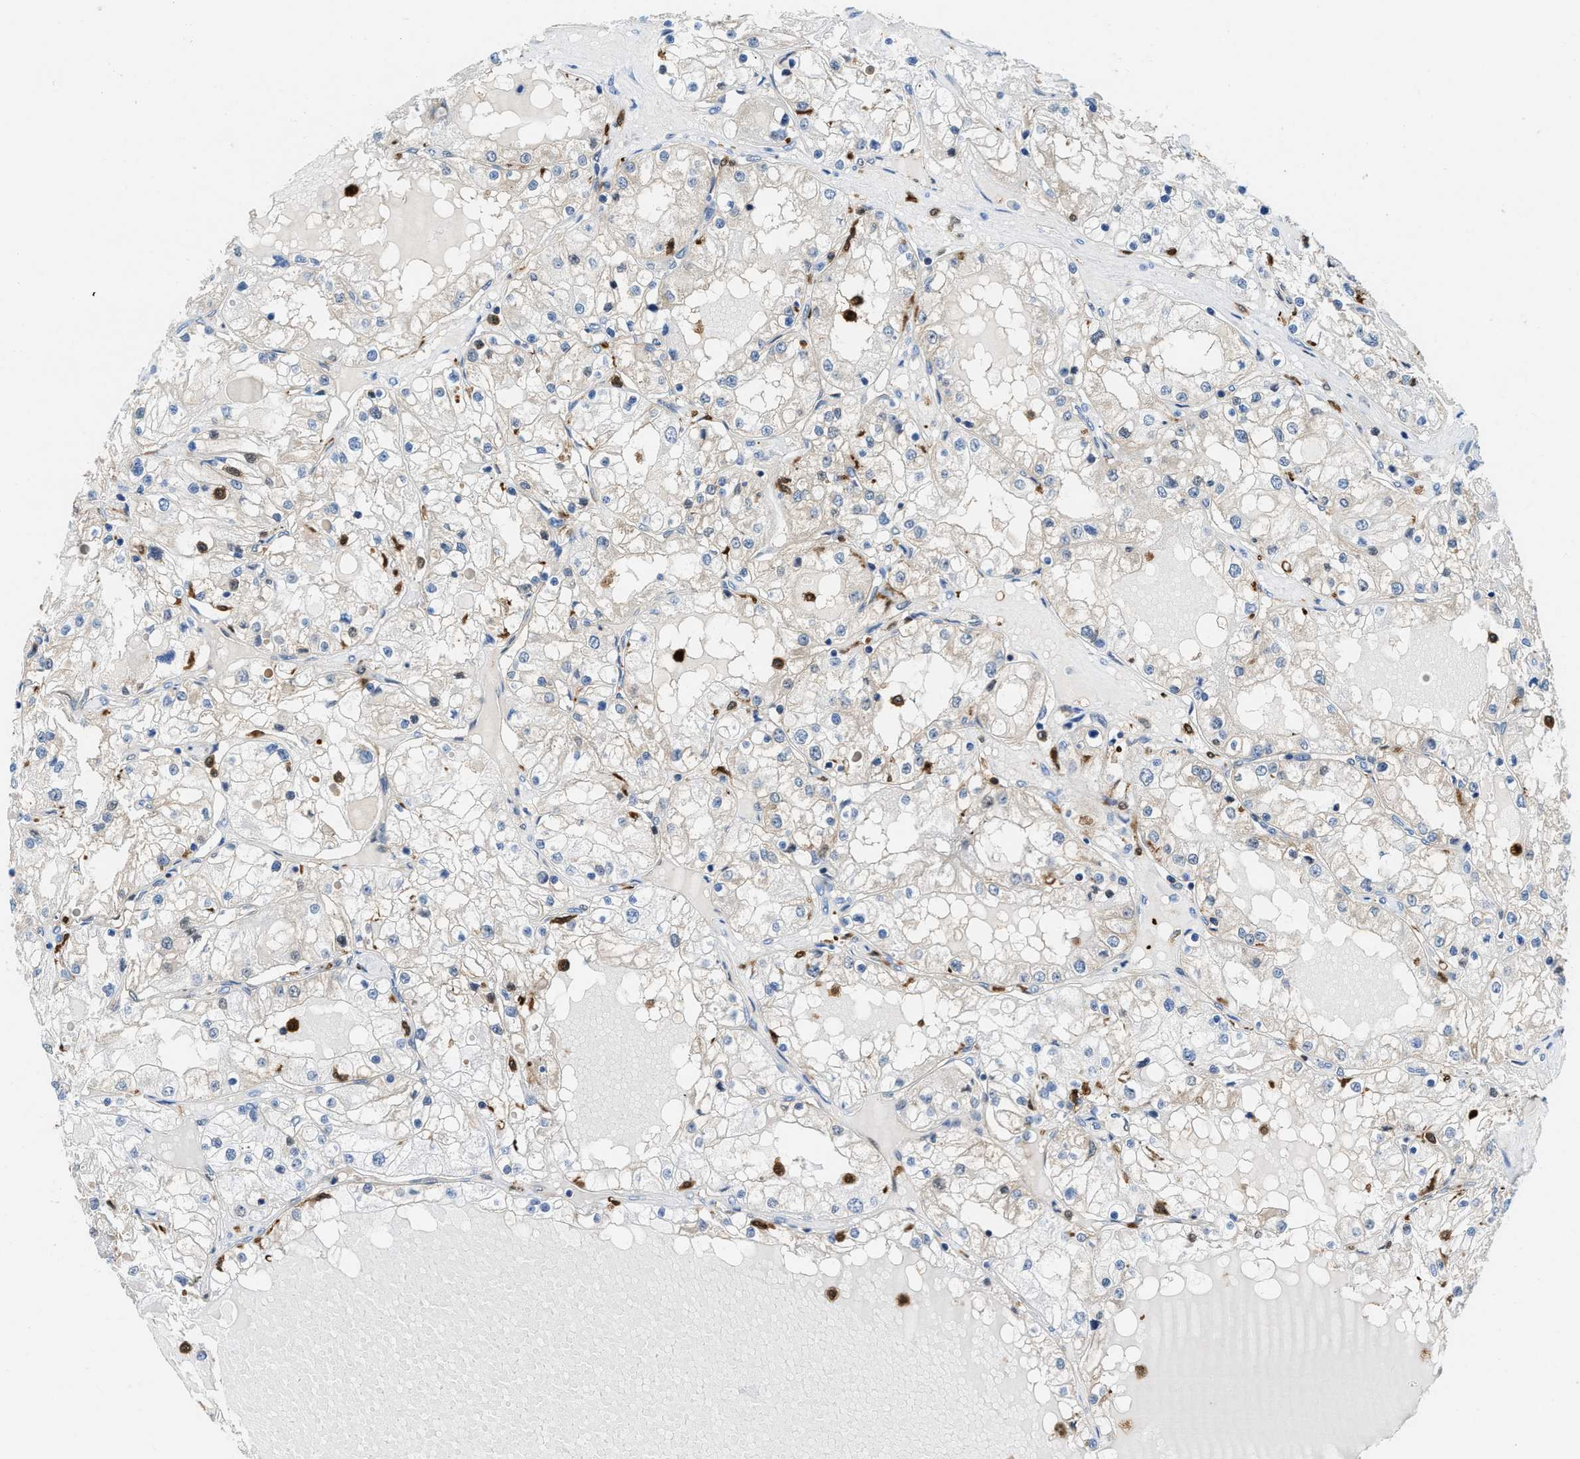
{"staining": {"intensity": "negative", "quantity": "none", "location": "none"}, "tissue": "renal cancer", "cell_type": "Tumor cells", "image_type": "cancer", "snomed": [{"axis": "morphology", "description": "Adenocarcinoma, NOS"}, {"axis": "topography", "description": "Kidney"}], "caption": "Human renal cancer stained for a protein using immunohistochemistry (IHC) displays no positivity in tumor cells.", "gene": "LTA4H", "patient": {"sex": "male", "age": 68}}